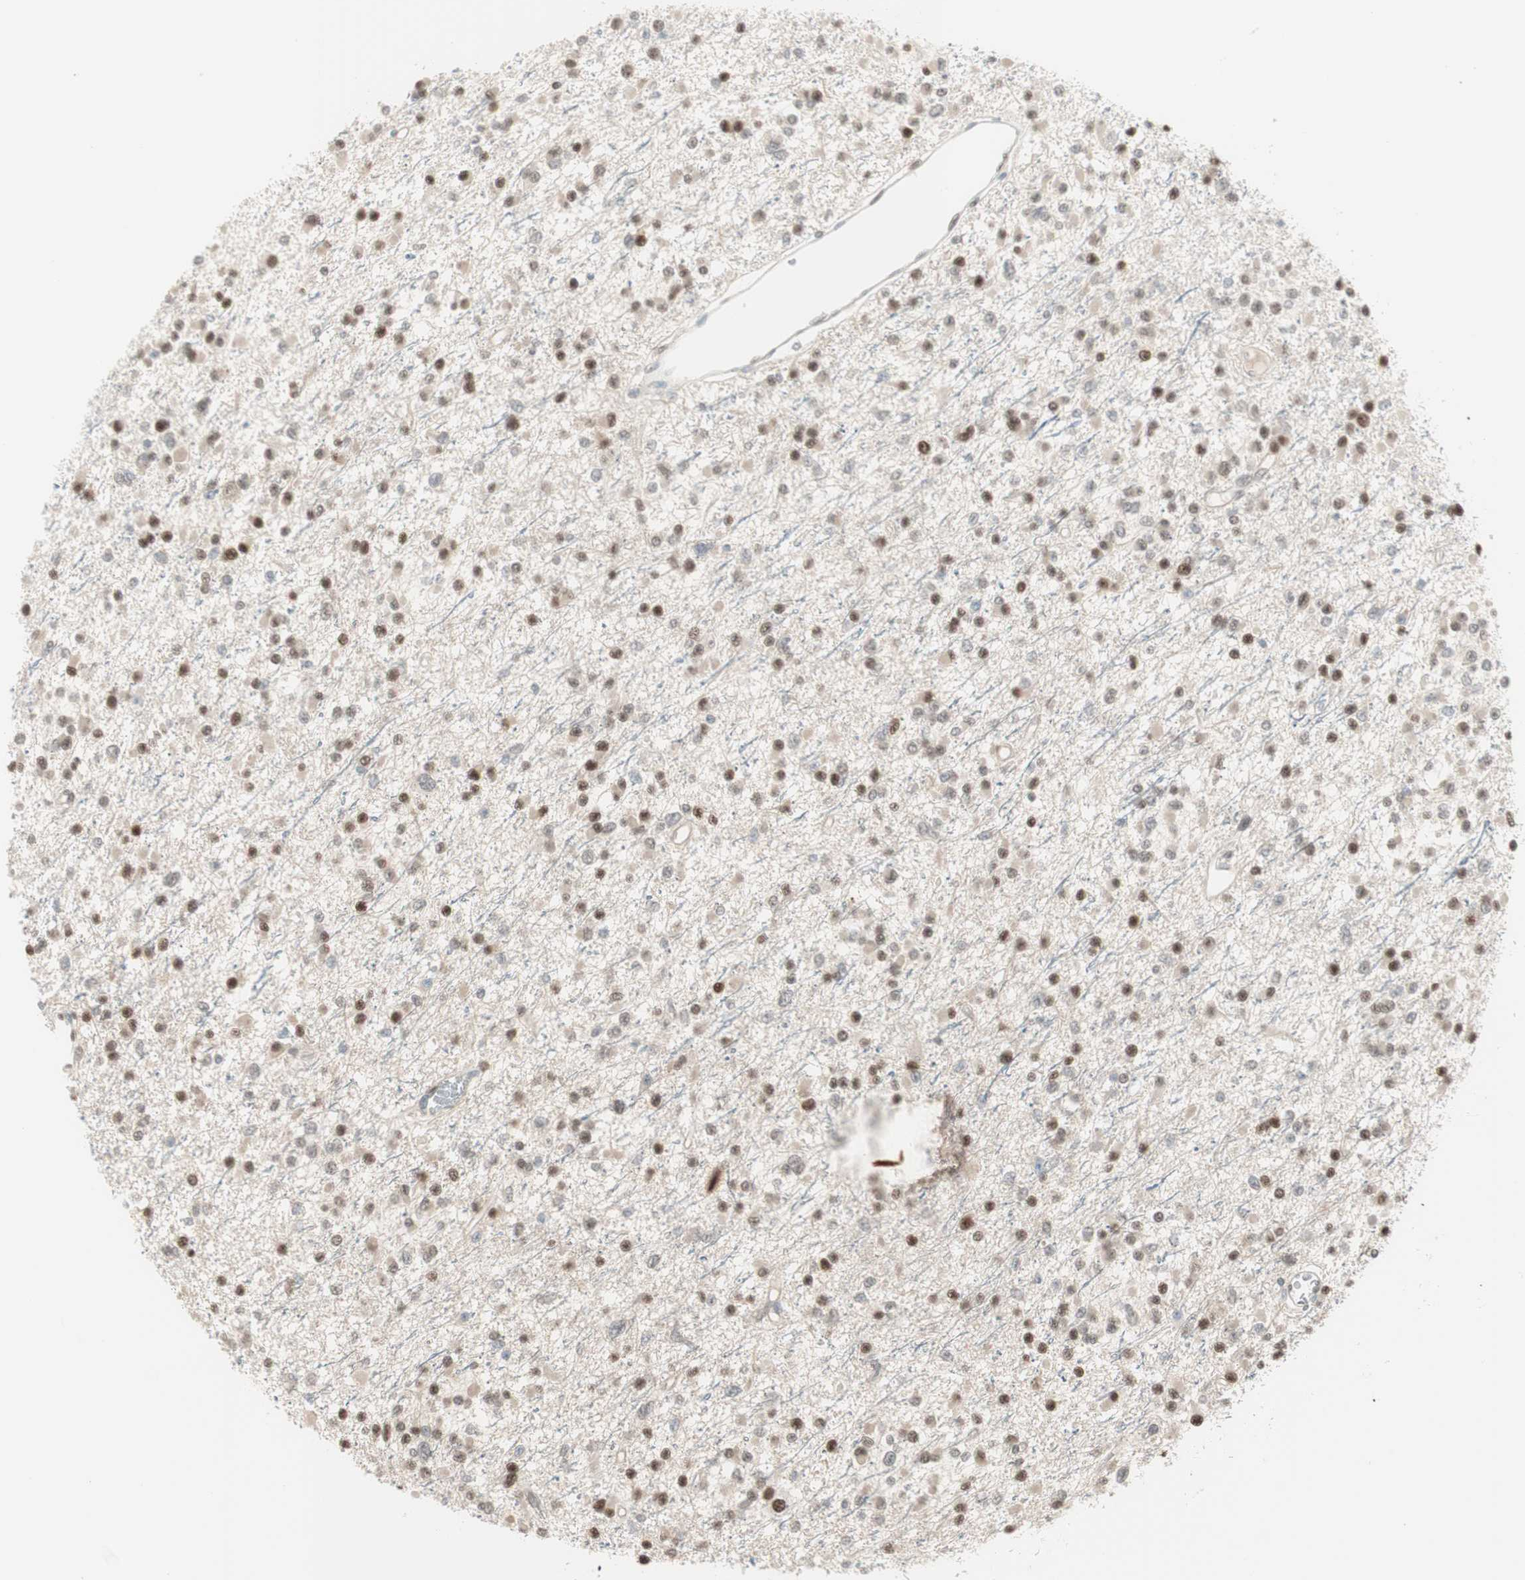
{"staining": {"intensity": "strong", "quantity": "25%-75%", "location": "nuclear"}, "tissue": "glioma", "cell_type": "Tumor cells", "image_type": "cancer", "snomed": [{"axis": "morphology", "description": "Glioma, malignant, Low grade"}, {"axis": "topography", "description": "Brain"}], "caption": "Human glioma stained with a brown dye displays strong nuclear positive staining in about 25%-75% of tumor cells.", "gene": "LONP2", "patient": {"sex": "female", "age": 22}}